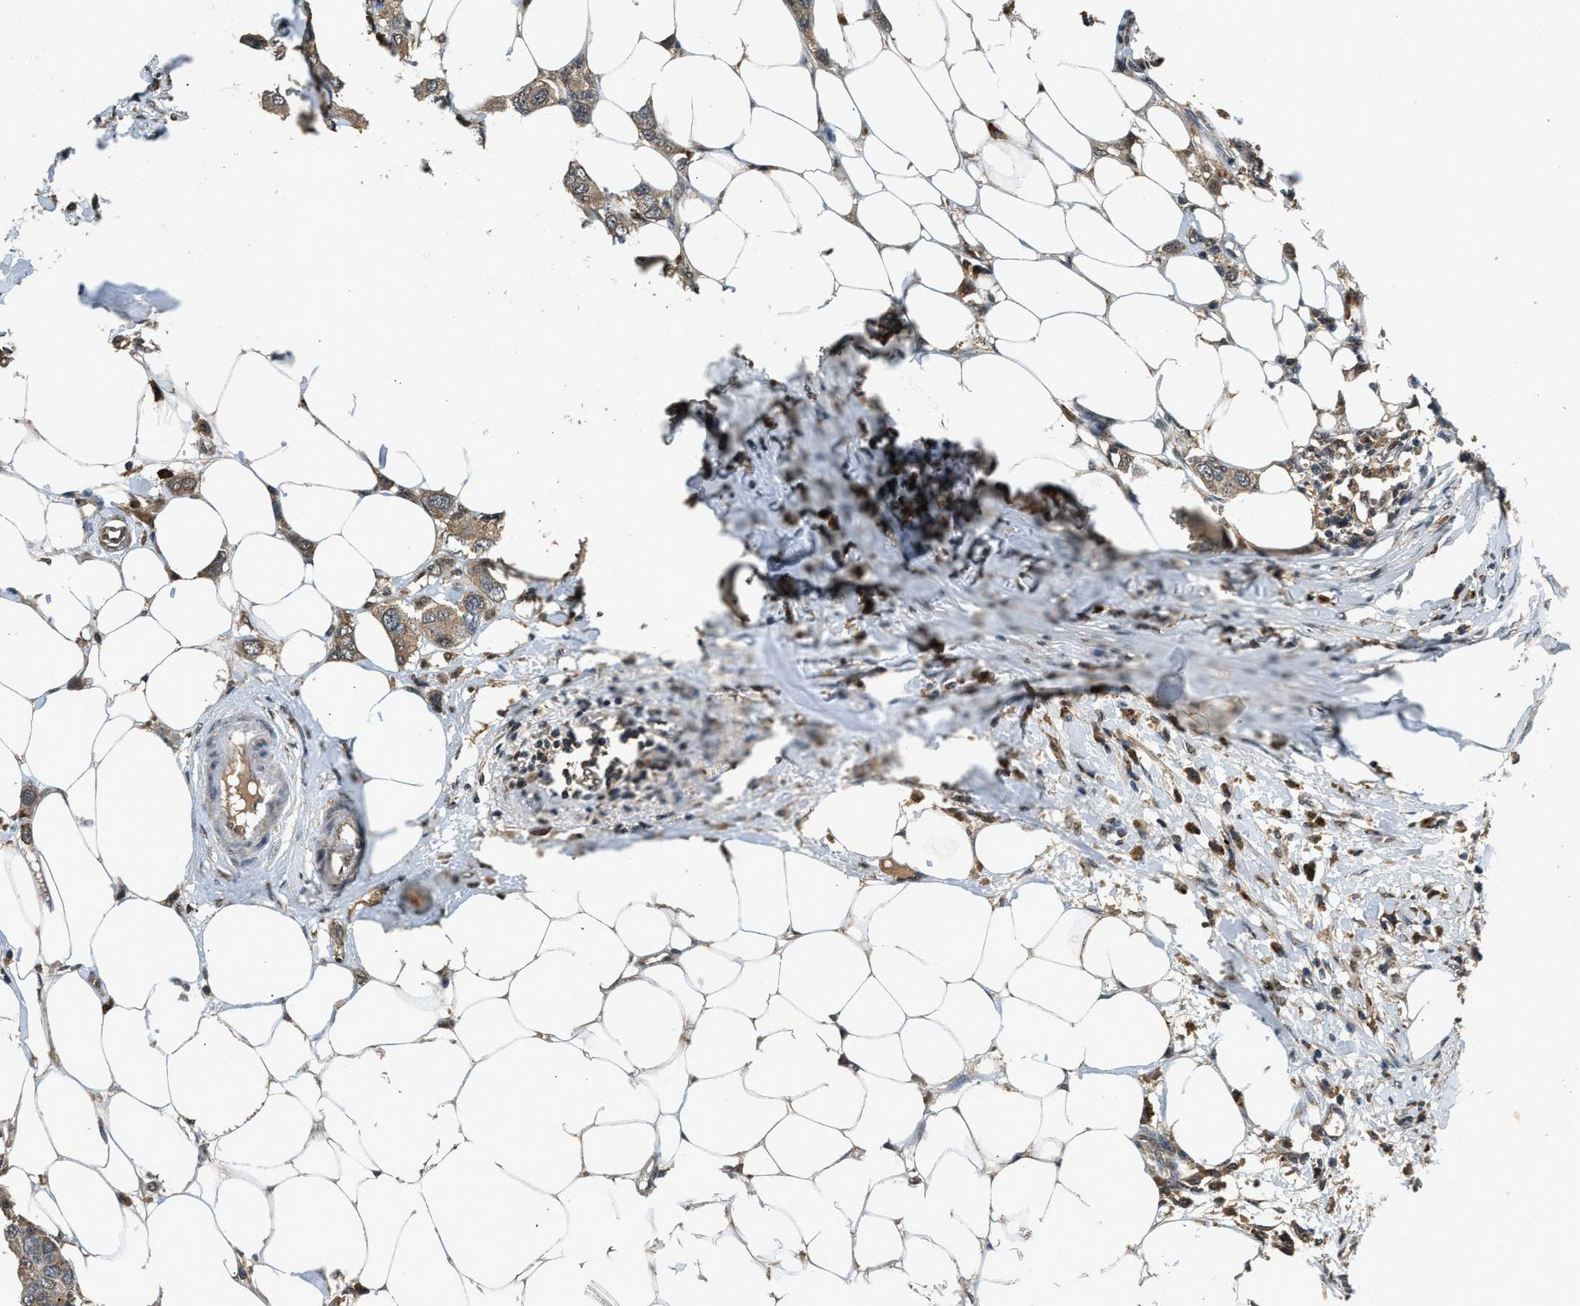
{"staining": {"intensity": "weak", "quantity": "25%-75%", "location": "cytoplasmic/membranous"}, "tissue": "breast cancer", "cell_type": "Tumor cells", "image_type": "cancer", "snomed": [{"axis": "morphology", "description": "Duct carcinoma"}, {"axis": "topography", "description": "Breast"}], "caption": "Immunohistochemical staining of breast infiltrating ductal carcinoma reveals low levels of weak cytoplasmic/membranous staining in about 25%-75% of tumor cells. Using DAB (3,3'-diaminobenzidine) (brown) and hematoxylin (blue) stains, captured at high magnification using brightfield microscopy.", "gene": "SLC15A4", "patient": {"sex": "female", "age": 50}}